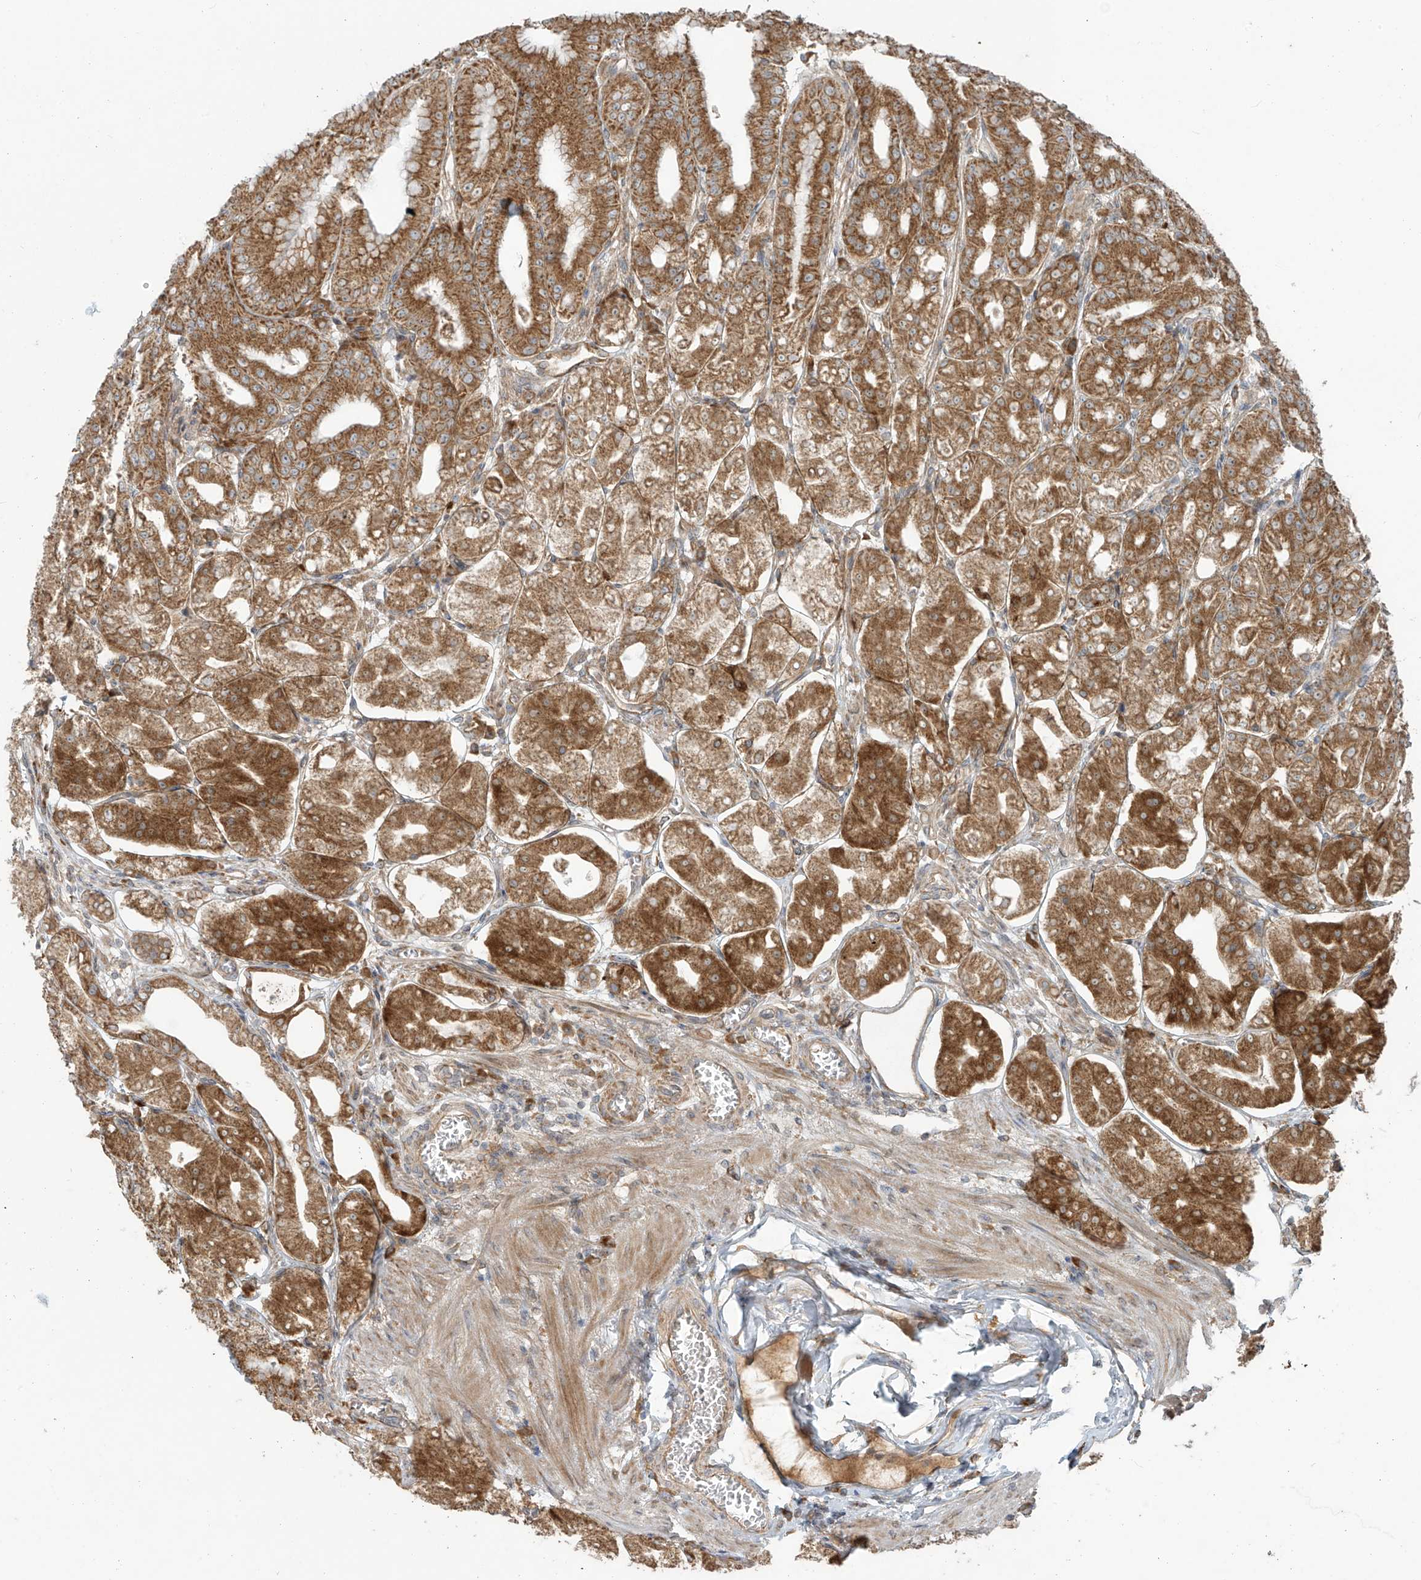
{"staining": {"intensity": "moderate", "quantity": ">75%", "location": "cytoplasmic/membranous"}, "tissue": "stomach", "cell_type": "Glandular cells", "image_type": "normal", "snomed": [{"axis": "morphology", "description": "Normal tissue, NOS"}, {"axis": "topography", "description": "Stomach, lower"}], "caption": "Moderate cytoplasmic/membranous positivity is seen in approximately >75% of glandular cells in unremarkable stomach.", "gene": "KATNIP", "patient": {"sex": "male", "age": 71}}